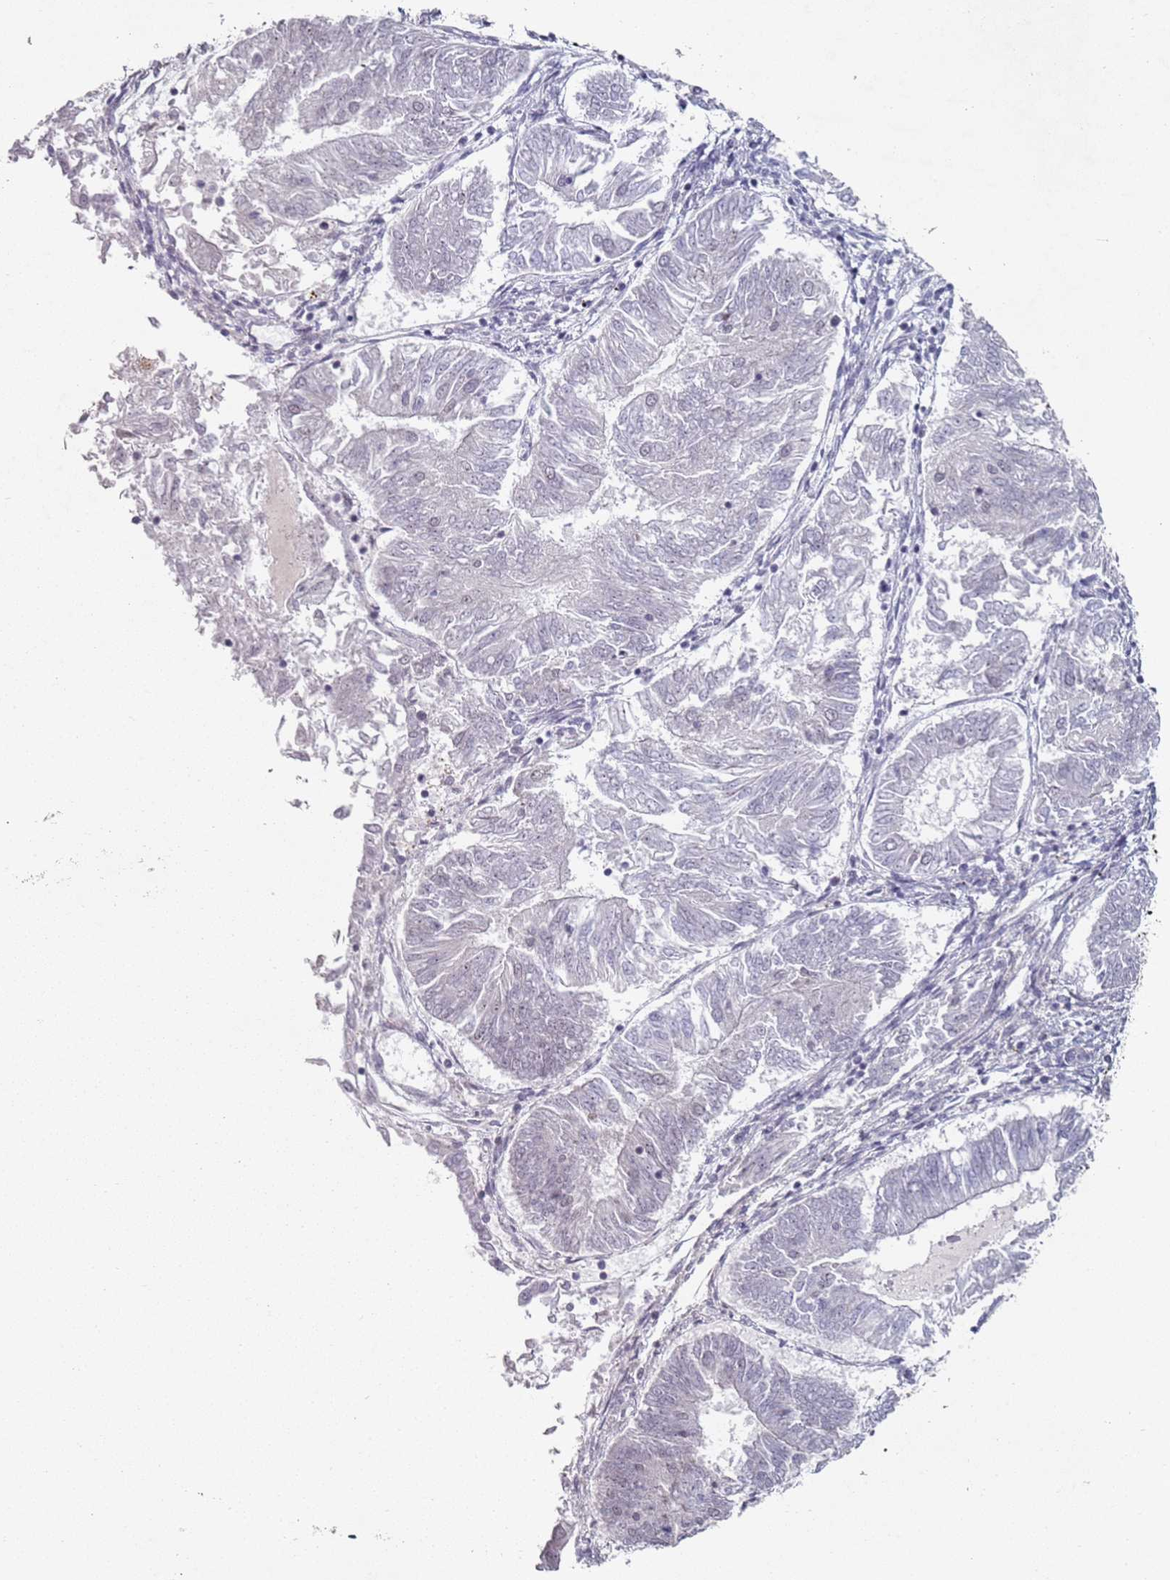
{"staining": {"intensity": "negative", "quantity": "none", "location": "none"}, "tissue": "endometrial cancer", "cell_type": "Tumor cells", "image_type": "cancer", "snomed": [{"axis": "morphology", "description": "Adenocarcinoma, NOS"}, {"axis": "topography", "description": "Endometrium"}], "caption": "A high-resolution micrograph shows IHC staining of adenocarcinoma (endometrial), which shows no significant expression in tumor cells. (IHC, brightfield microscopy, high magnification).", "gene": "ATF6B", "patient": {"sex": "female", "age": 58}}